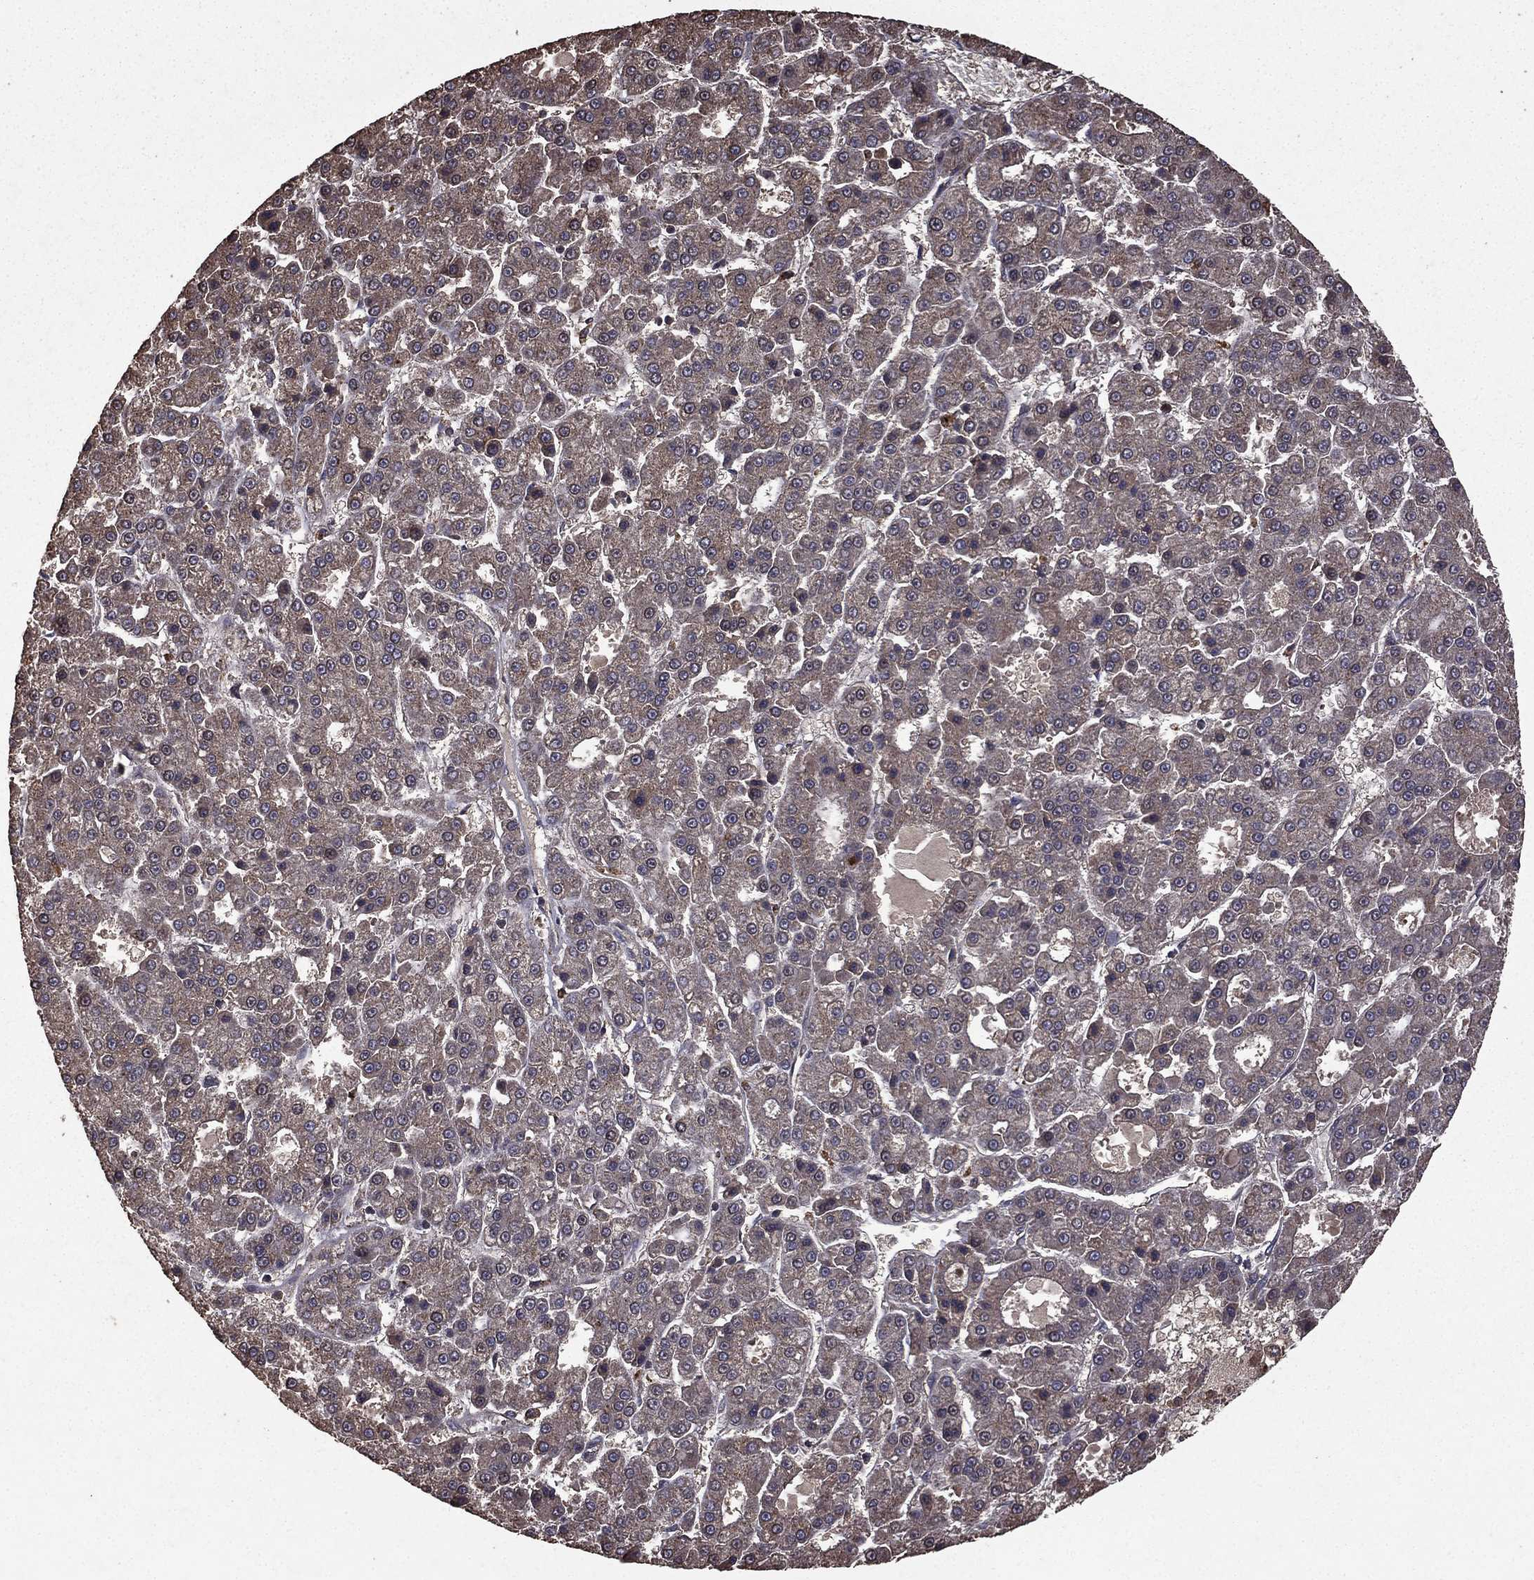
{"staining": {"intensity": "negative", "quantity": "none", "location": "none"}, "tissue": "liver cancer", "cell_type": "Tumor cells", "image_type": "cancer", "snomed": [{"axis": "morphology", "description": "Carcinoma, Hepatocellular, NOS"}, {"axis": "topography", "description": "Liver"}], "caption": "Tumor cells are negative for protein expression in human hepatocellular carcinoma (liver).", "gene": "BIRC6", "patient": {"sex": "male", "age": 70}}